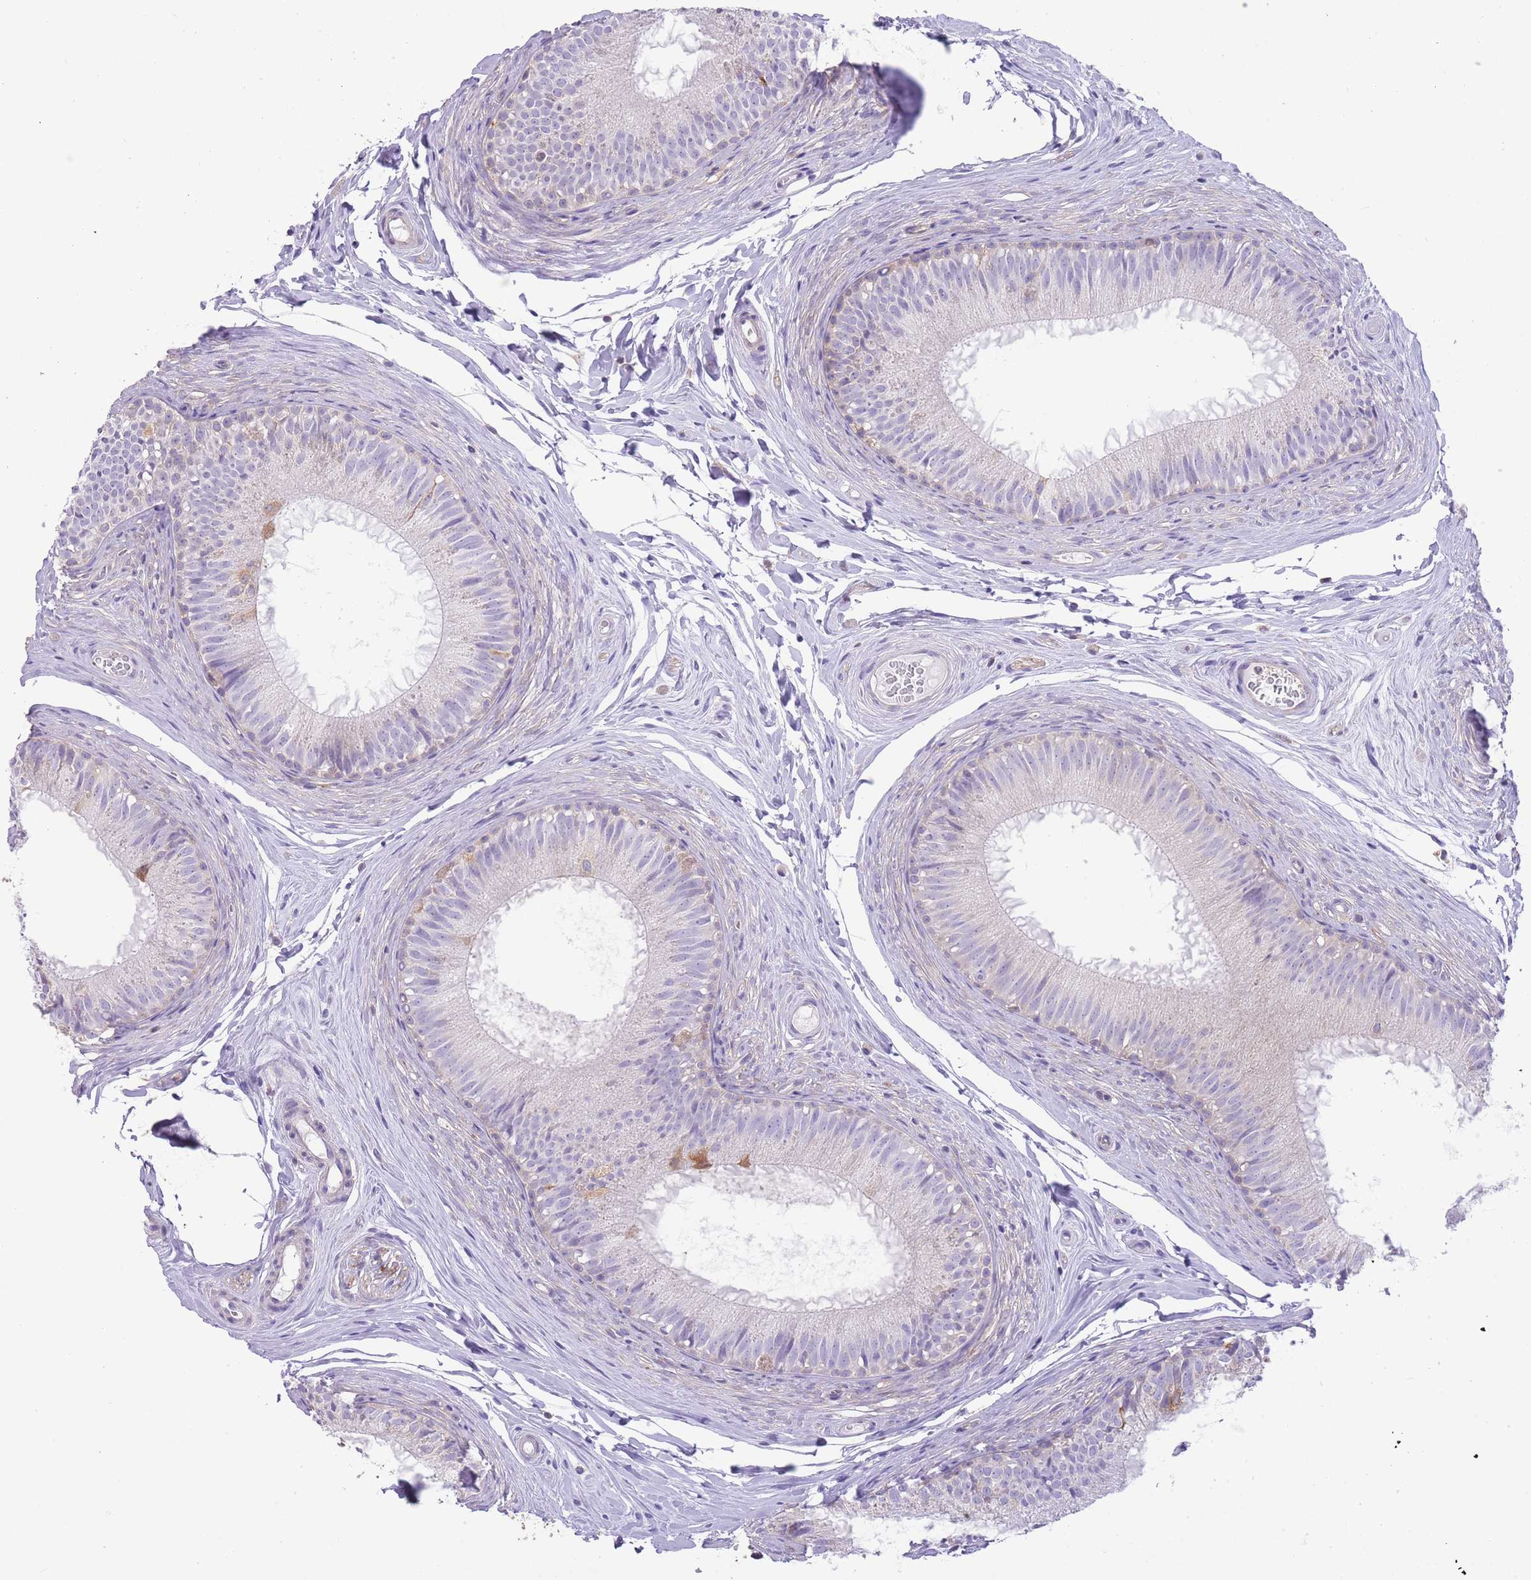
{"staining": {"intensity": "weak", "quantity": "<25%", "location": "cytoplasmic/membranous"}, "tissue": "epididymis", "cell_type": "Glandular cells", "image_type": "normal", "snomed": [{"axis": "morphology", "description": "Normal tissue, NOS"}, {"axis": "topography", "description": "Epididymis"}], "caption": "This is an IHC photomicrograph of benign human epididymis. There is no expression in glandular cells.", "gene": "PRKAR1A", "patient": {"sex": "male", "age": 25}}